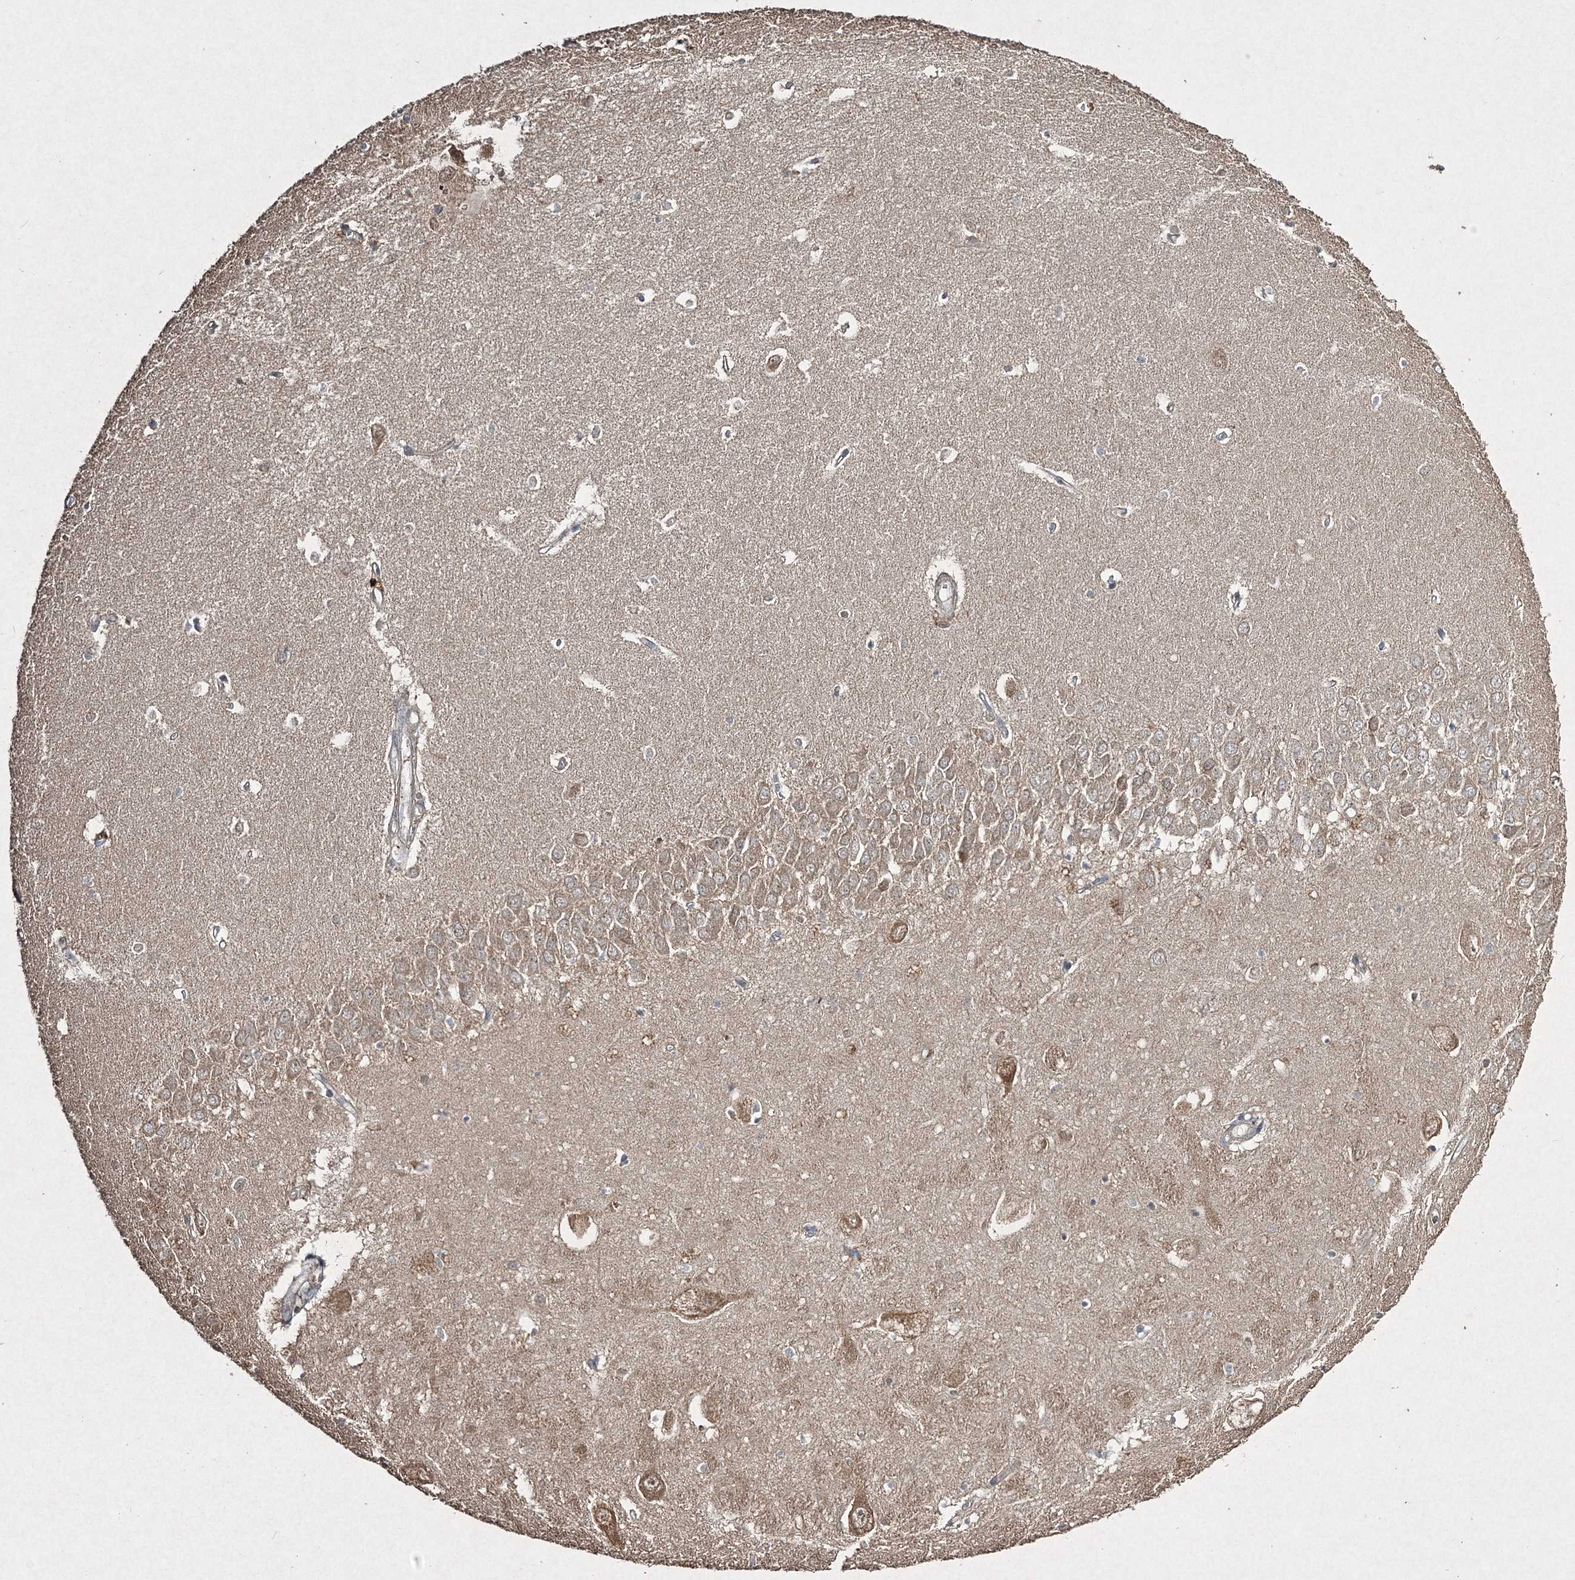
{"staining": {"intensity": "moderate", "quantity": "<25%", "location": "cytoplasmic/membranous"}, "tissue": "hippocampus", "cell_type": "Glial cells", "image_type": "normal", "snomed": [{"axis": "morphology", "description": "Normal tissue, NOS"}, {"axis": "topography", "description": "Hippocampus"}], "caption": "Brown immunohistochemical staining in benign hippocampus demonstrates moderate cytoplasmic/membranous staining in approximately <25% of glial cells.", "gene": "GRSF1", "patient": {"sex": "female", "age": 64}}